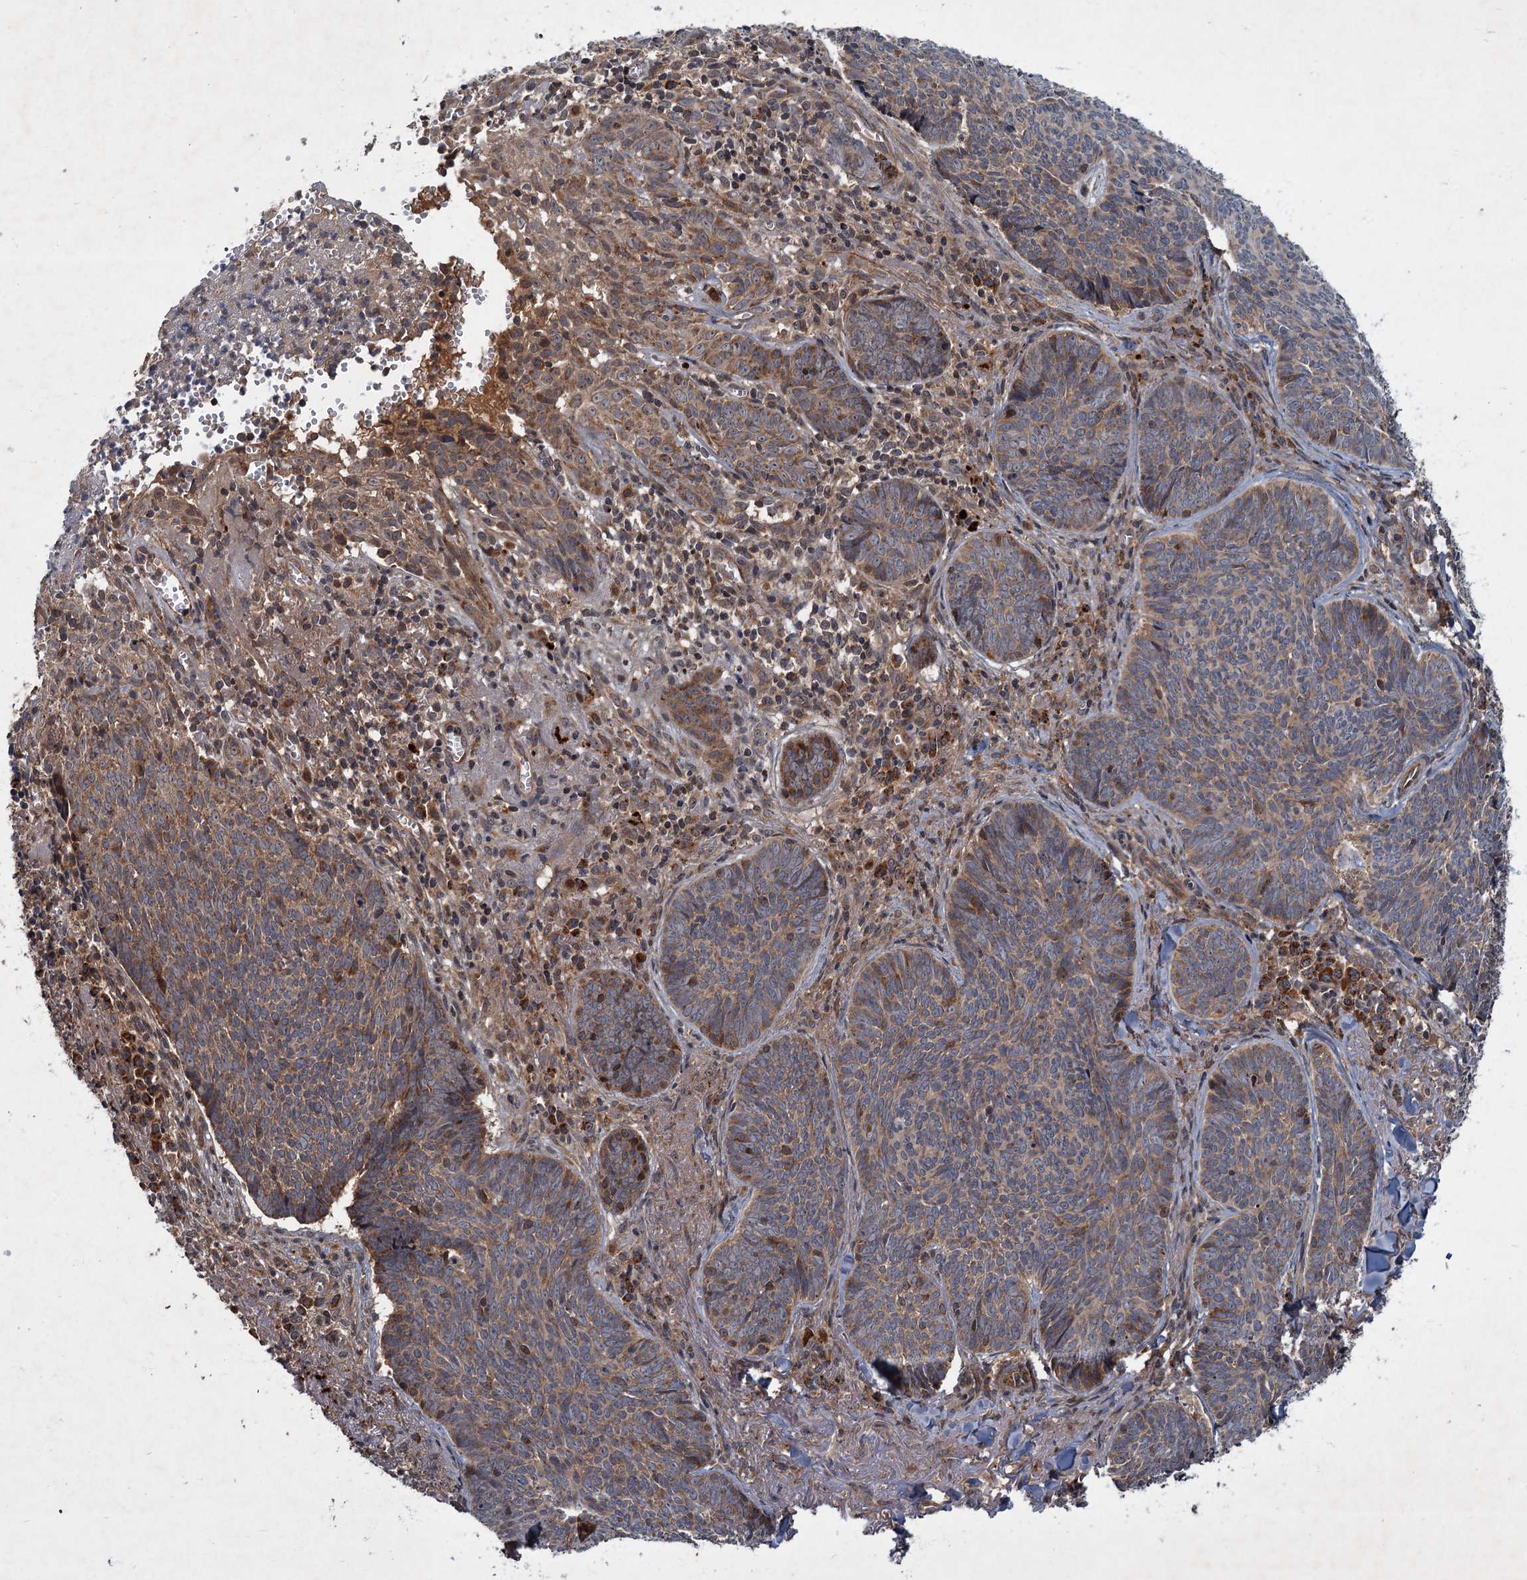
{"staining": {"intensity": "weak", "quantity": ">75%", "location": "cytoplasmic/membranous"}, "tissue": "skin cancer", "cell_type": "Tumor cells", "image_type": "cancer", "snomed": [{"axis": "morphology", "description": "Basal cell carcinoma"}, {"axis": "topography", "description": "Skin"}], "caption": "Approximately >75% of tumor cells in human basal cell carcinoma (skin) exhibit weak cytoplasmic/membranous protein expression as visualized by brown immunohistochemical staining.", "gene": "SLC11A2", "patient": {"sex": "female", "age": 74}}